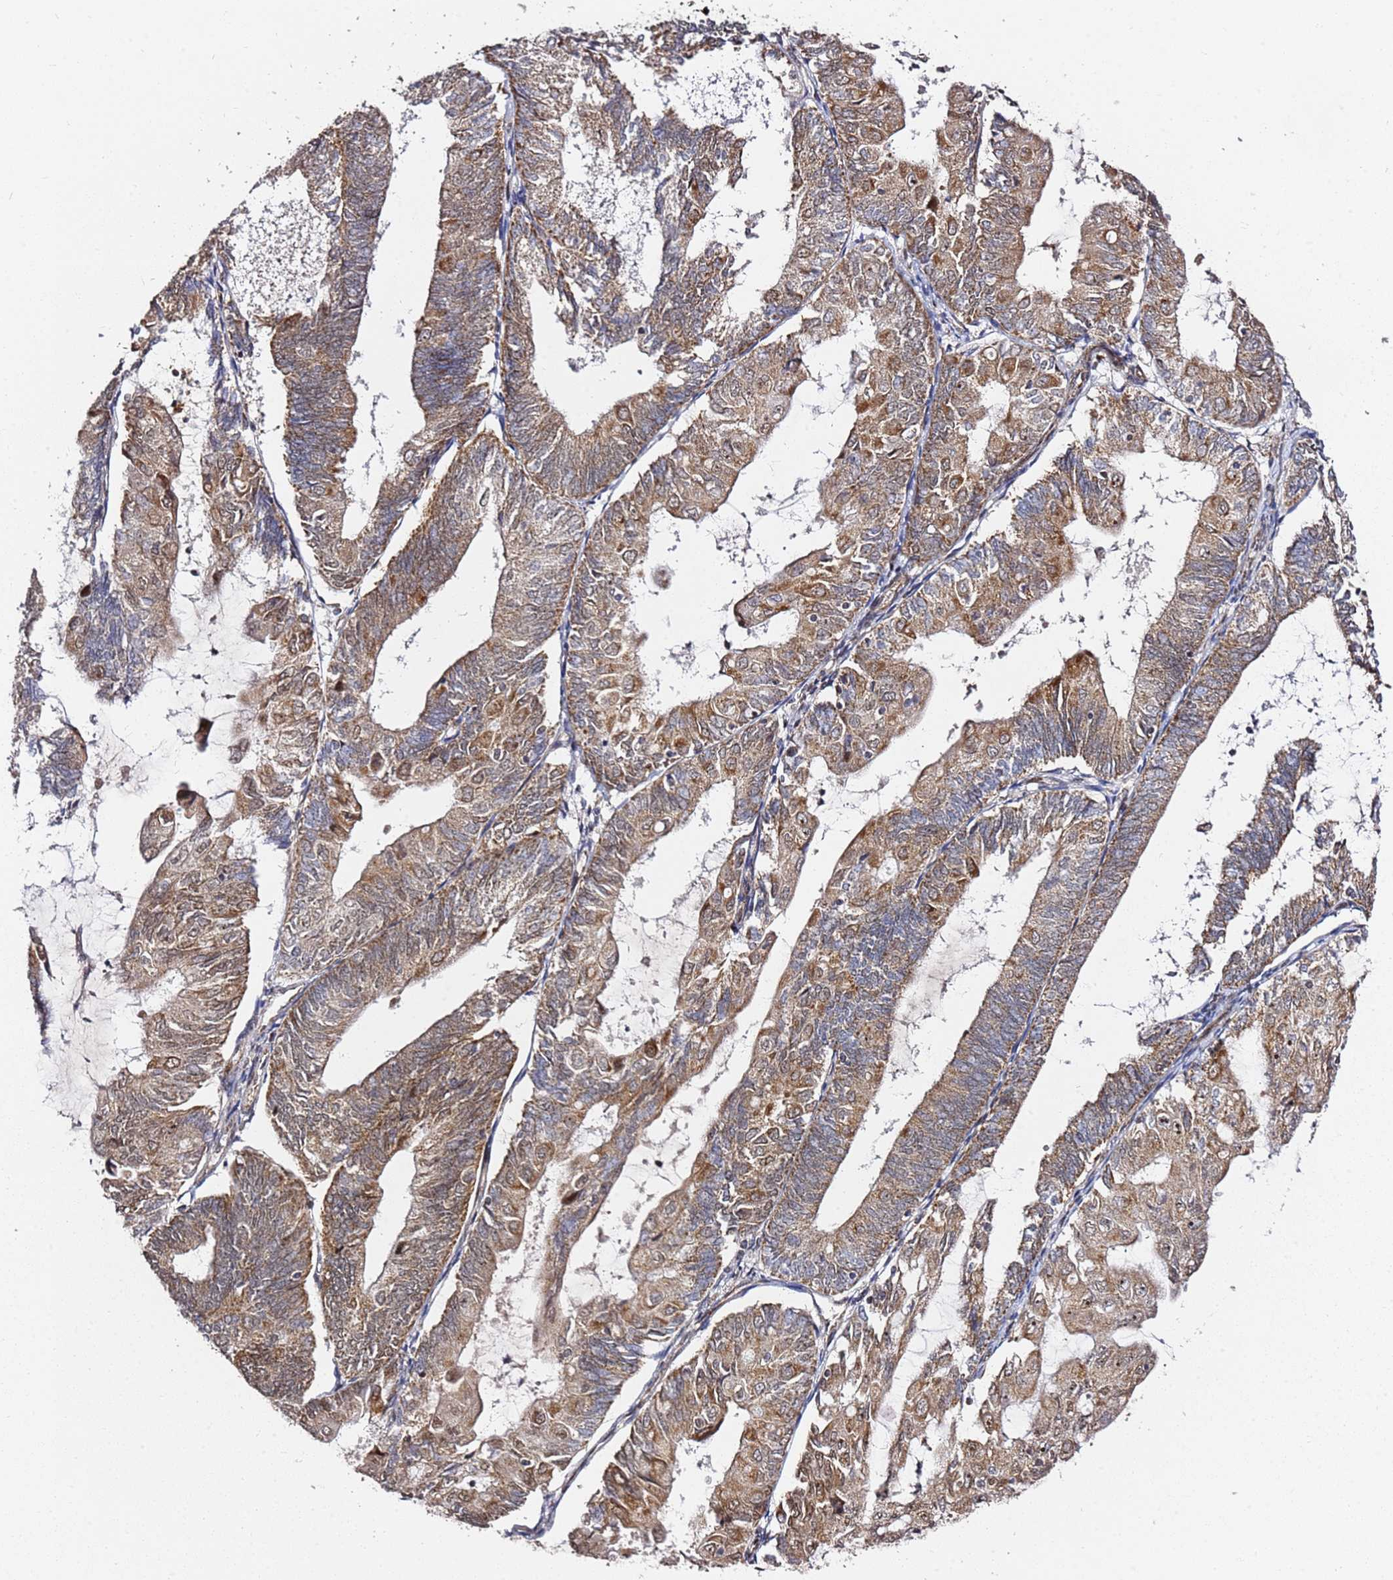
{"staining": {"intensity": "moderate", "quantity": ">75%", "location": "cytoplasmic/membranous"}, "tissue": "endometrial cancer", "cell_type": "Tumor cells", "image_type": "cancer", "snomed": [{"axis": "morphology", "description": "Adenocarcinoma, NOS"}, {"axis": "topography", "description": "Endometrium"}], "caption": "Endometrial adenocarcinoma tissue demonstrates moderate cytoplasmic/membranous positivity in about >75% of tumor cells", "gene": "TP53AIP1", "patient": {"sex": "female", "age": 81}}